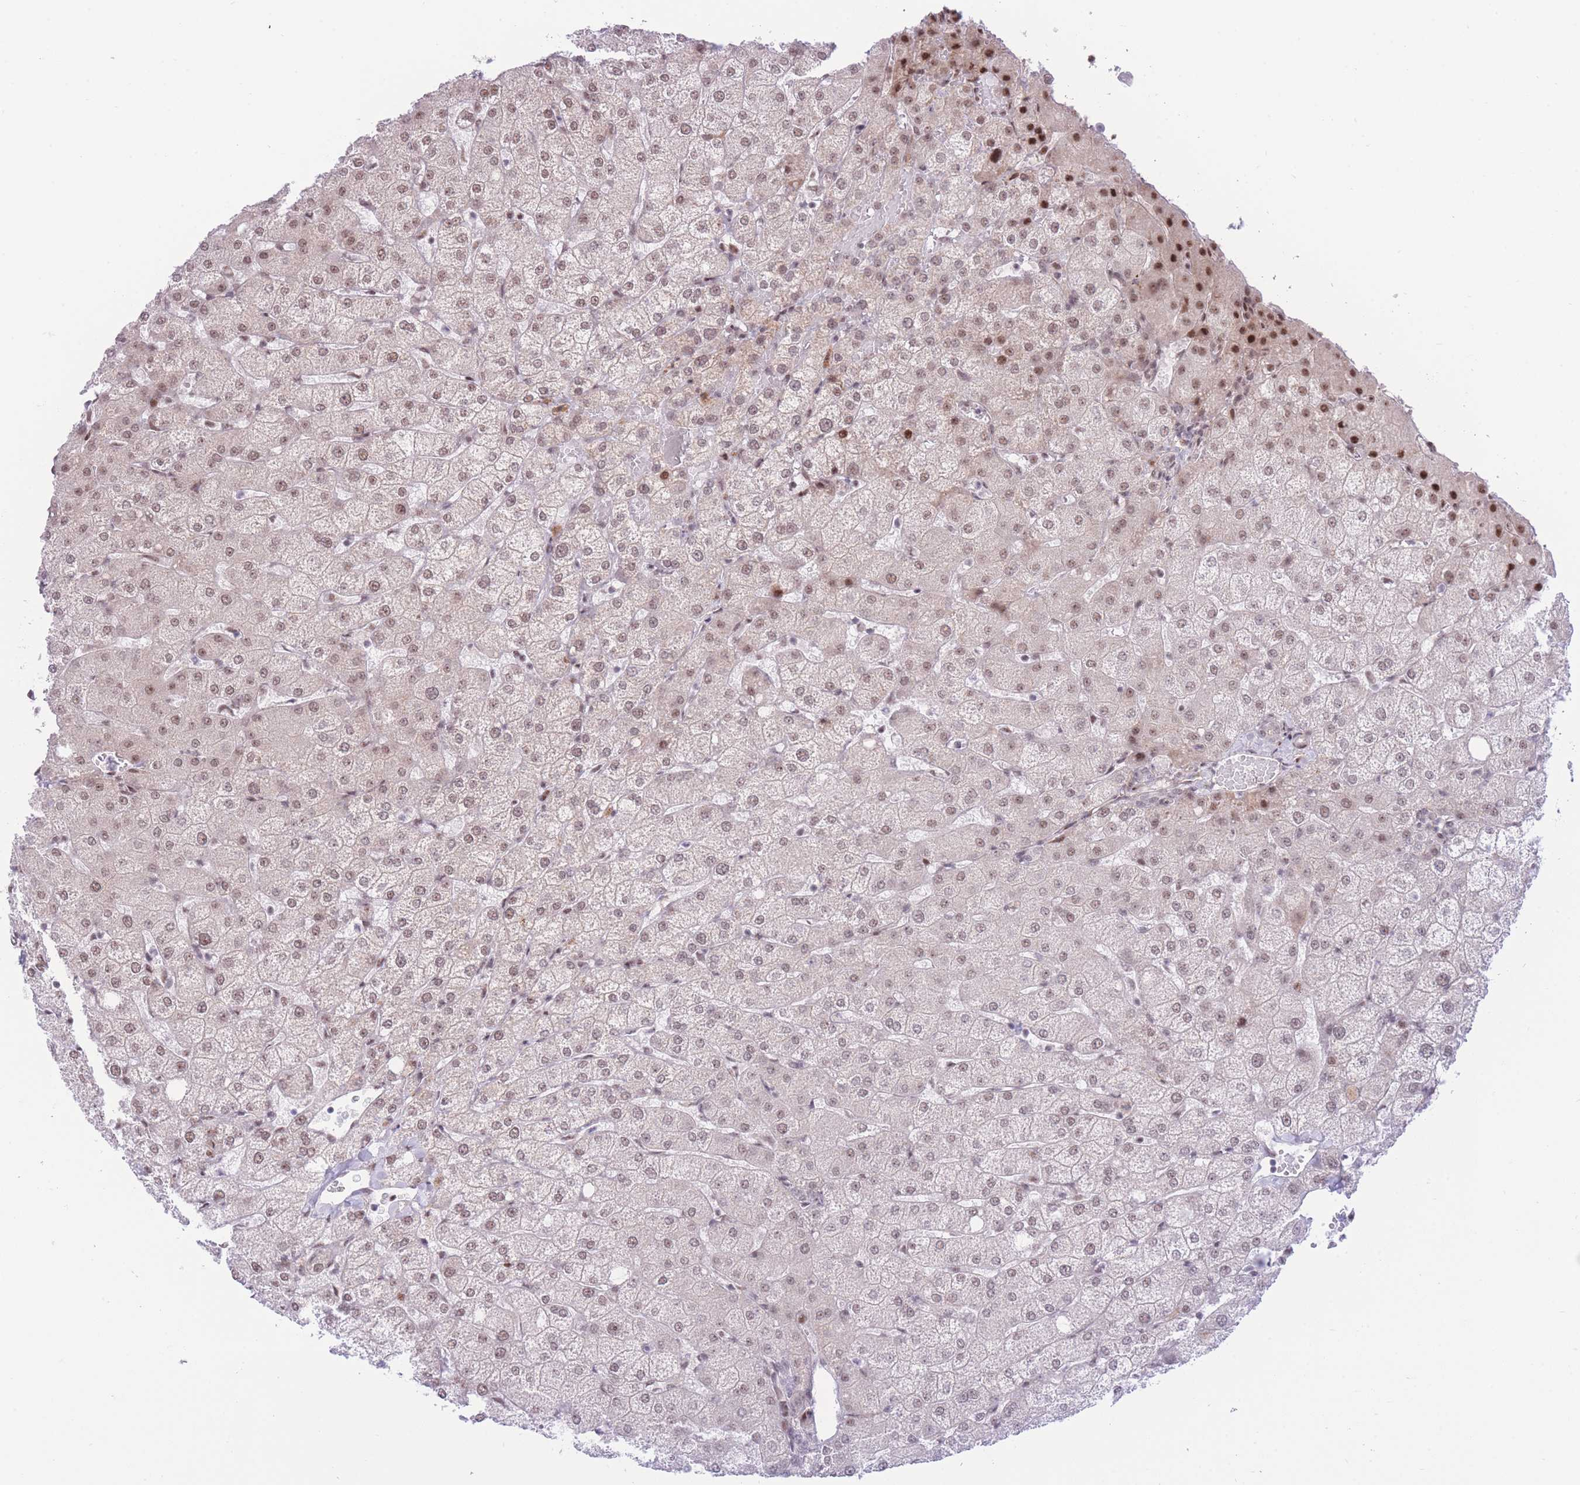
{"staining": {"intensity": "weak", "quantity": "<25%", "location": "nuclear"}, "tissue": "liver", "cell_type": "Cholangiocytes", "image_type": "normal", "snomed": [{"axis": "morphology", "description": "Normal tissue, NOS"}, {"axis": "topography", "description": "Liver"}], "caption": "There is no significant positivity in cholangiocytes of liver.", "gene": "PCIF1", "patient": {"sex": "female", "age": 54}}